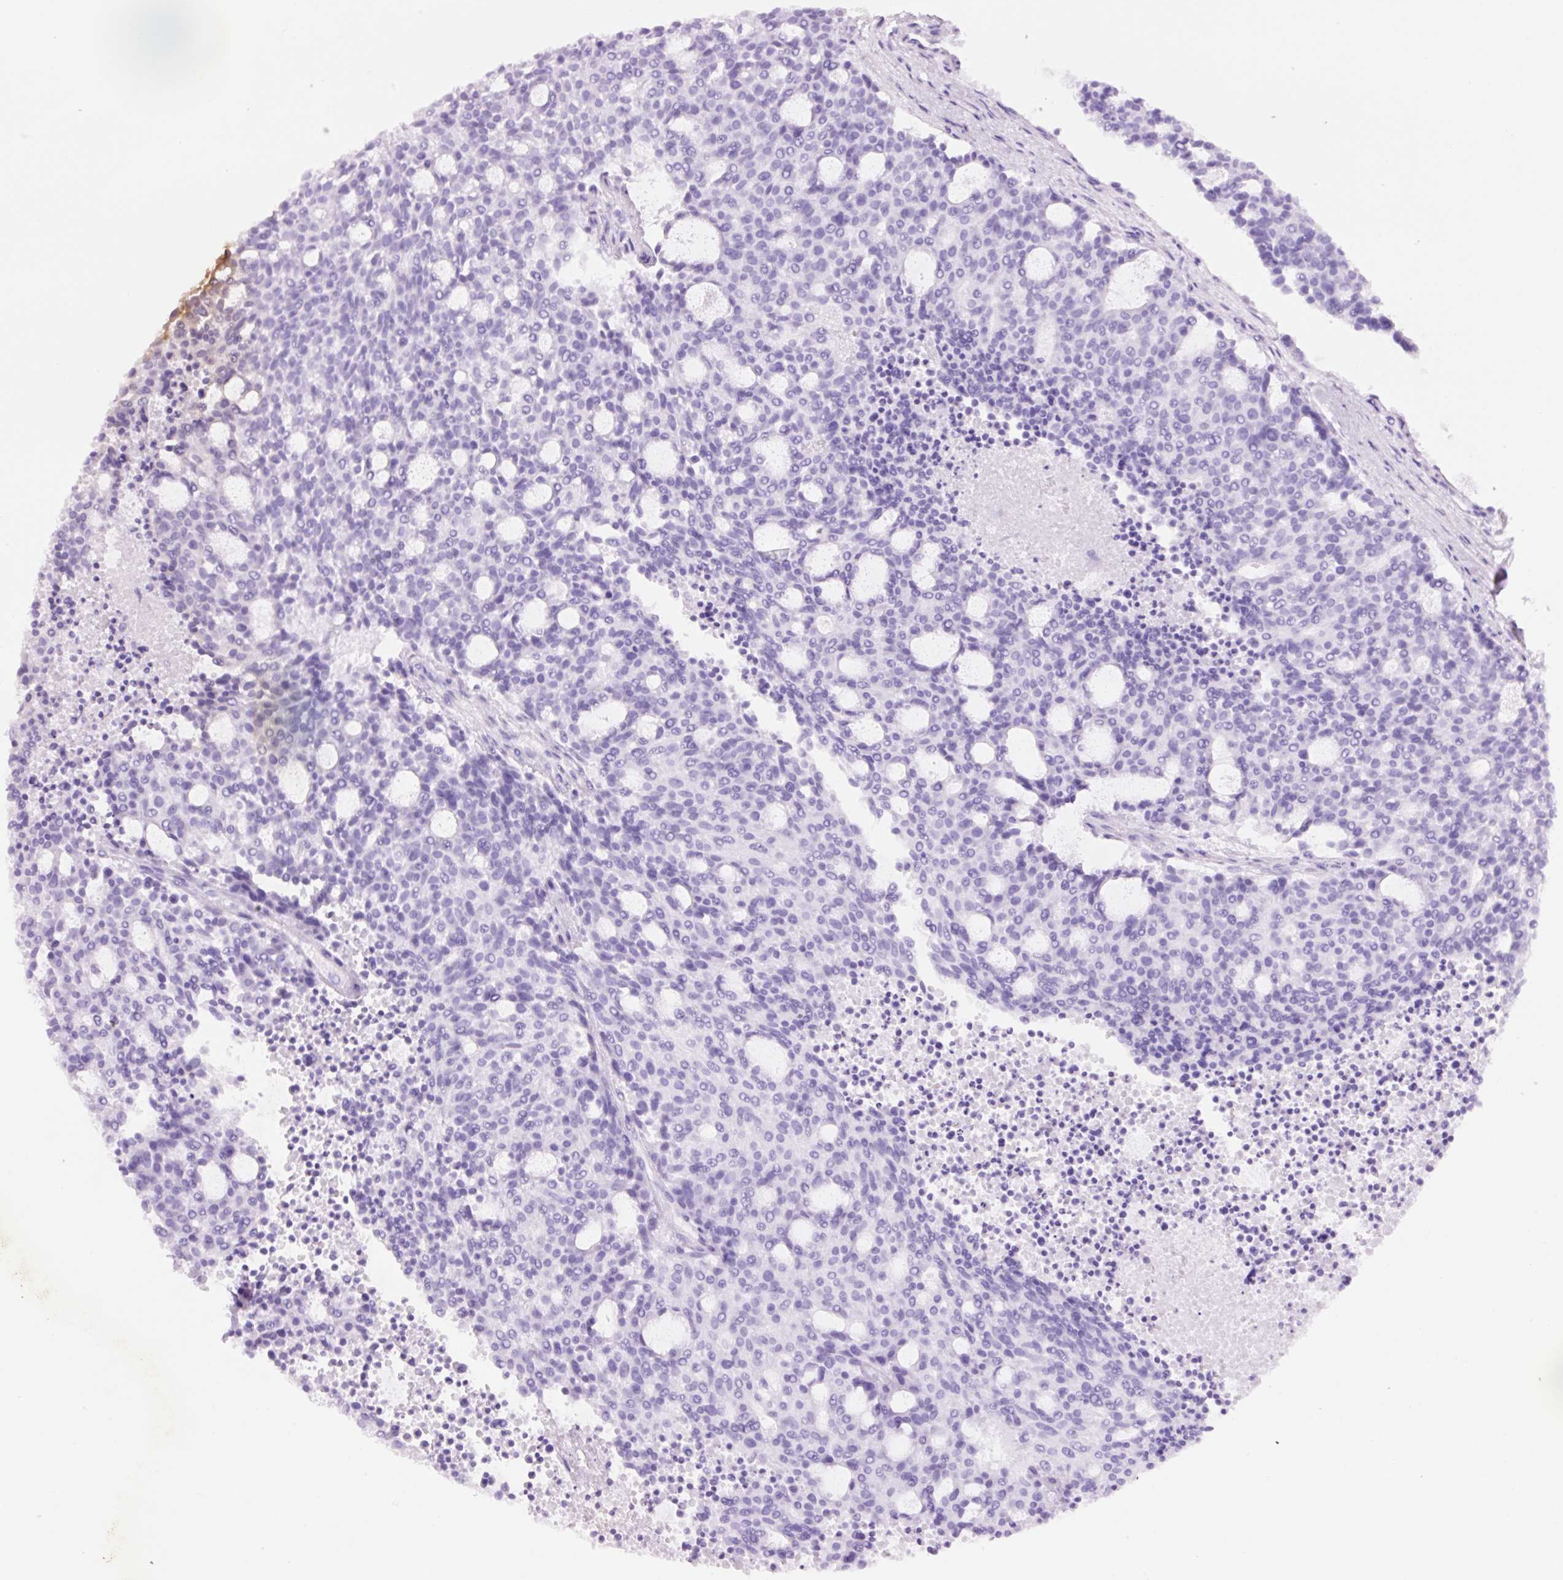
{"staining": {"intensity": "negative", "quantity": "none", "location": "none"}, "tissue": "carcinoid", "cell_type": "Tumor cells", "image_type": "cancer", "snomed": [{"axis": "morphology", "description": "Carcinoid, malignant, NOS"}, {"axis": "topography", "description": "Pancreas"}], "caption": "DAB (3,3'-diaminobenzidine) immunohistochemical staining of carcinoid displays no significant expression in tumor cells.", "gene": "SLC1A4", "patient": {"sex": "female", "age": 54}}